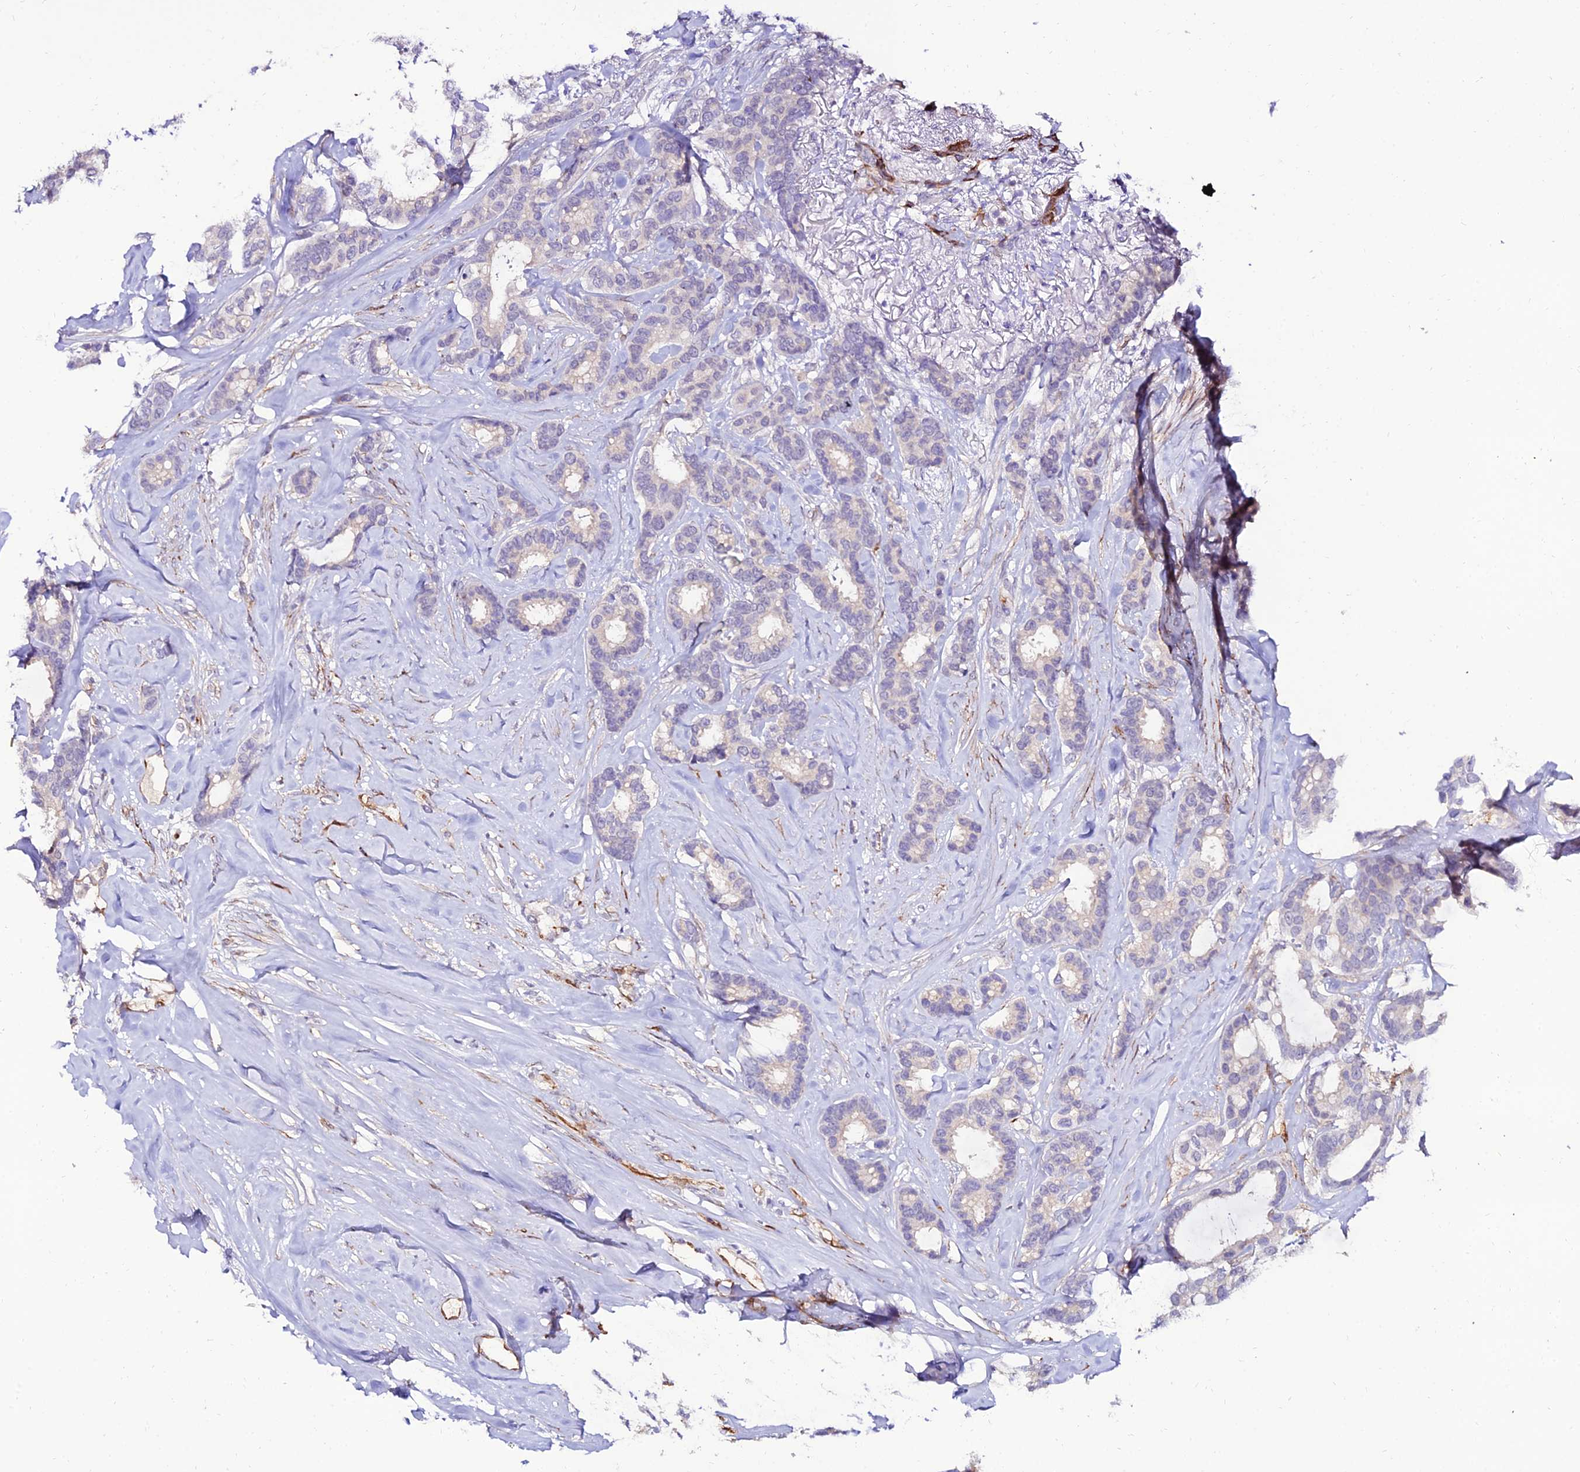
{"staining": {"intensity": "negative", "quantity": "none", "location": "none"}, "tissue": "breast cancer", "cell_type": "Tumor cells", "image_type": "cancer", "snomed": [{"axis": "morphology", "description": "Duct carcinoma"}, {"axis": "topography", "description": "Breast"}], "caption": "This micrograph is of breast cancer (intraductal carcinoma) stained with immunohistochemistry to label a protein in brown with the nuclei are counter-stained blue. There is no positivity in tumor cells.", "gene": "ALDH3B2", "patient": {"sex": "female", "age": 87}}